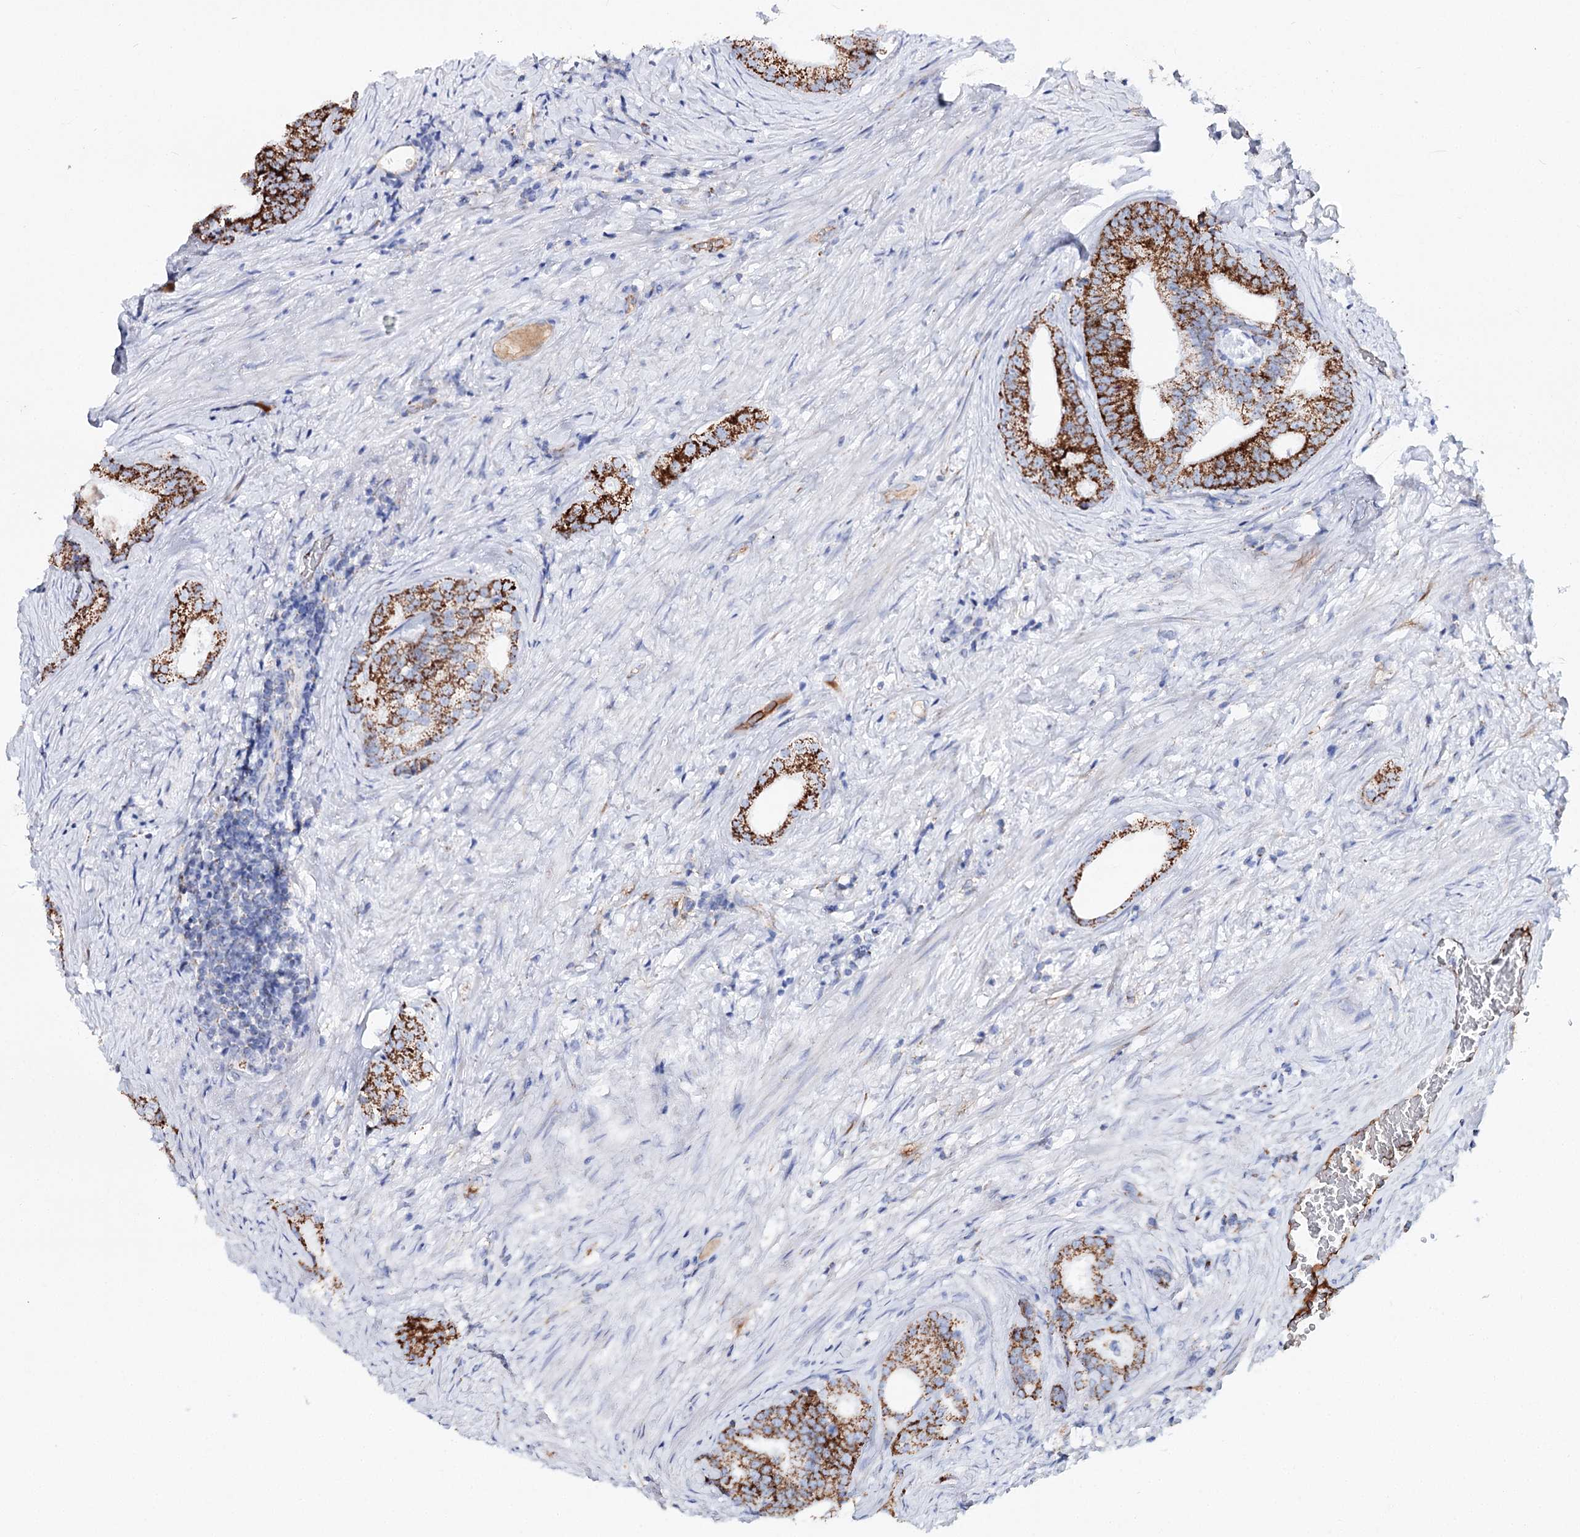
{"staining": {"intensity": "strong", "quantity": "25%-75%", "location": "cytoplasmic/membranous"}, "tissue": "prostate cancer", "cell_type": "Tumor cells", "image_type": "cancer", "snomed": [{"axis": "morphology", "description": "Adenocarcinoma, Low grade"}, {"axis": "topography", "description": "Prostate"}], "caption": "Prostate low-grade adenocarcinoma tissue shows strong cytoplasmic/membranous positivity in about 25%-75% of tumor cells", "gene": "MCCC2", "patient": {"sex": "male", "age": 71}}